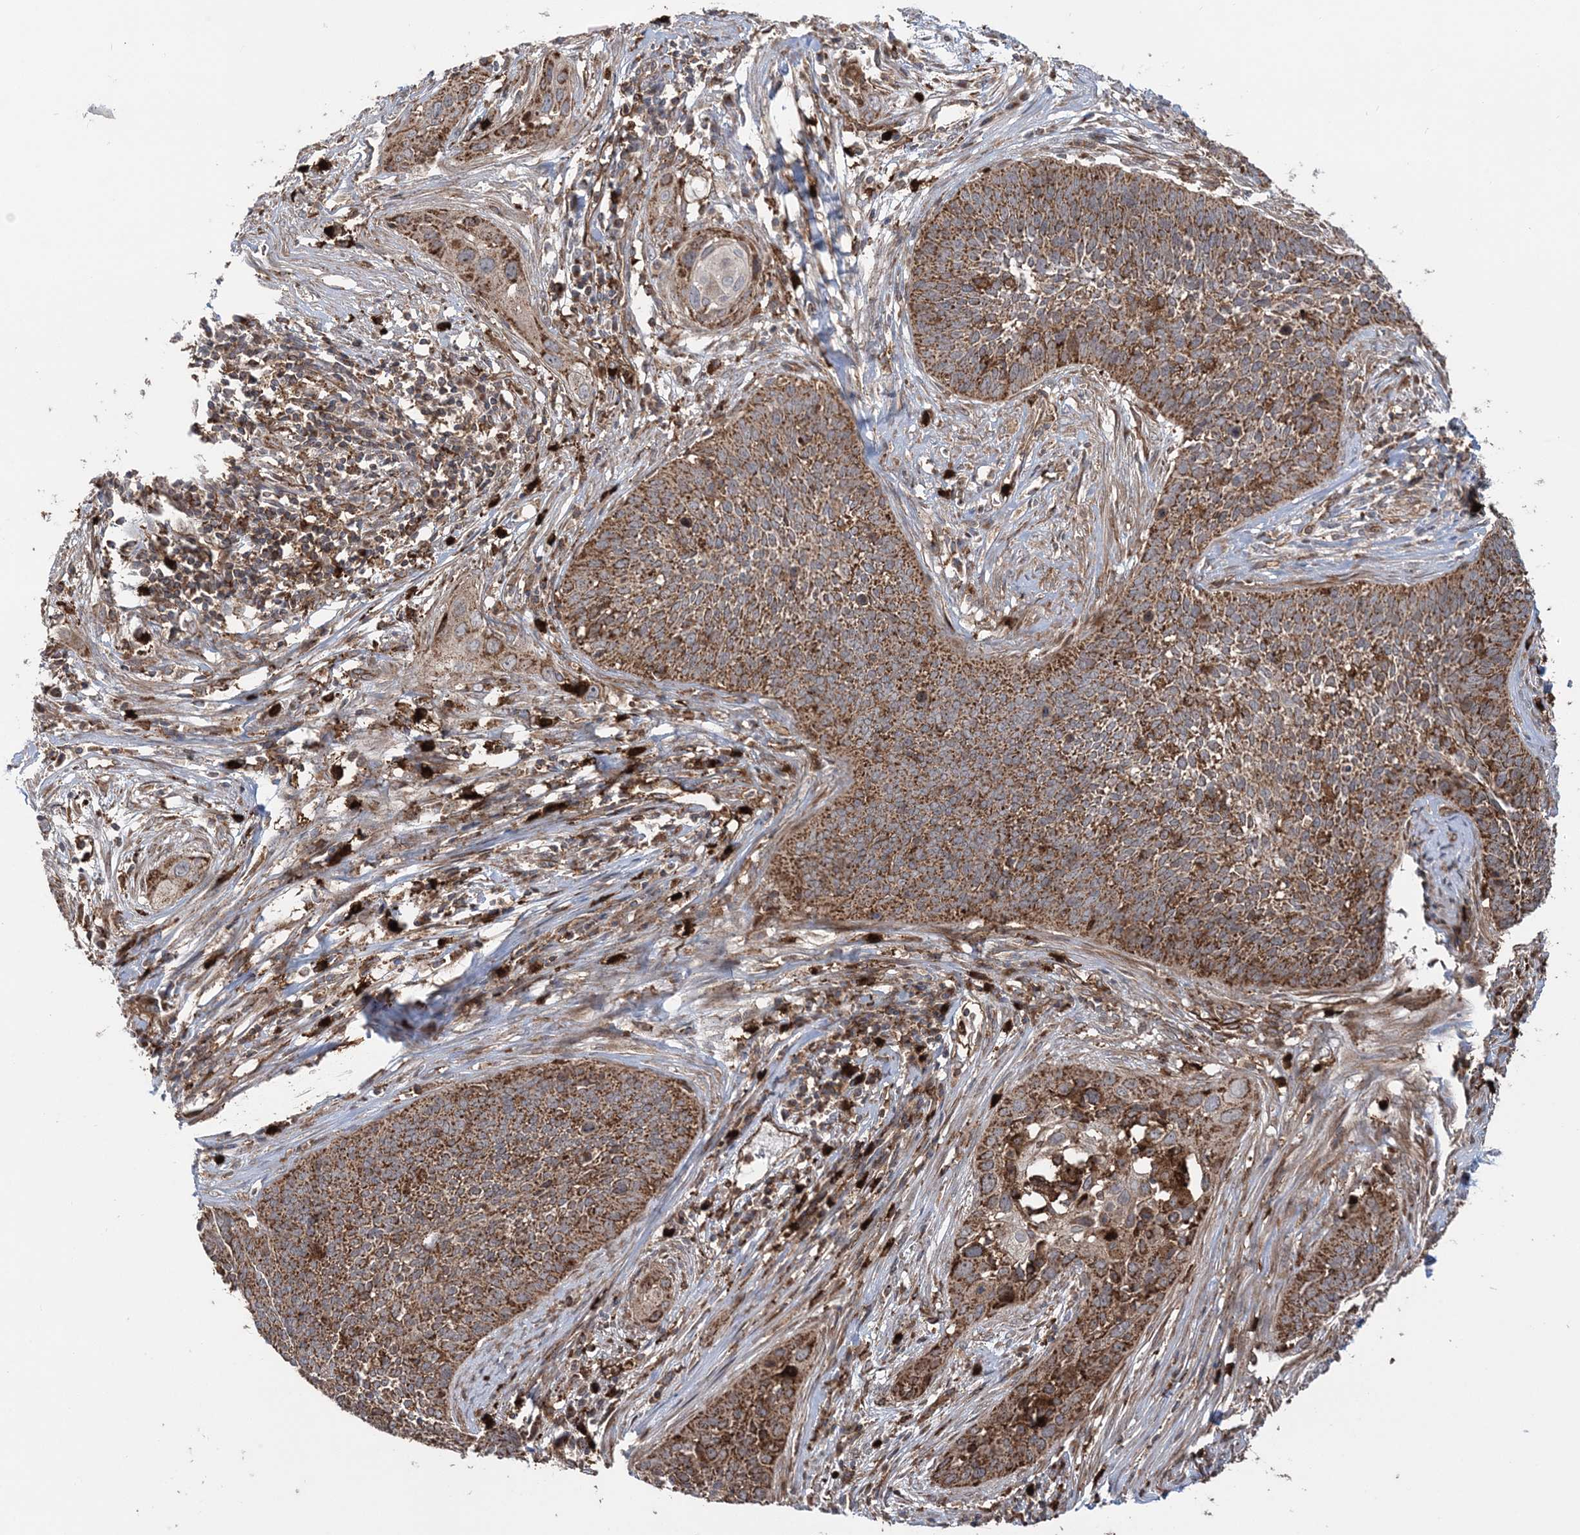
{"staining": {"intensity": "moderate", "quantity": ">75%", "location": "cytoplasmic/membranous"}, "tissue": "cervical cancer", "cell_type": "Tumor cells", "image_type": "cancer", "snomed": [{"axis": "morphology", "description": "Squamous cell carcinoma, NOS"}, {"axis": "topography", "description": "Cervix"}], "caption": "The histopathology image displays immunohistochemical staining of cervical cancer. There is moderate cytoplasmic/membranous staining is identified in approximately >75% of tumor cells.", "gene": "LRPPRC", "patient": {"sex": "female", "age": 34}}